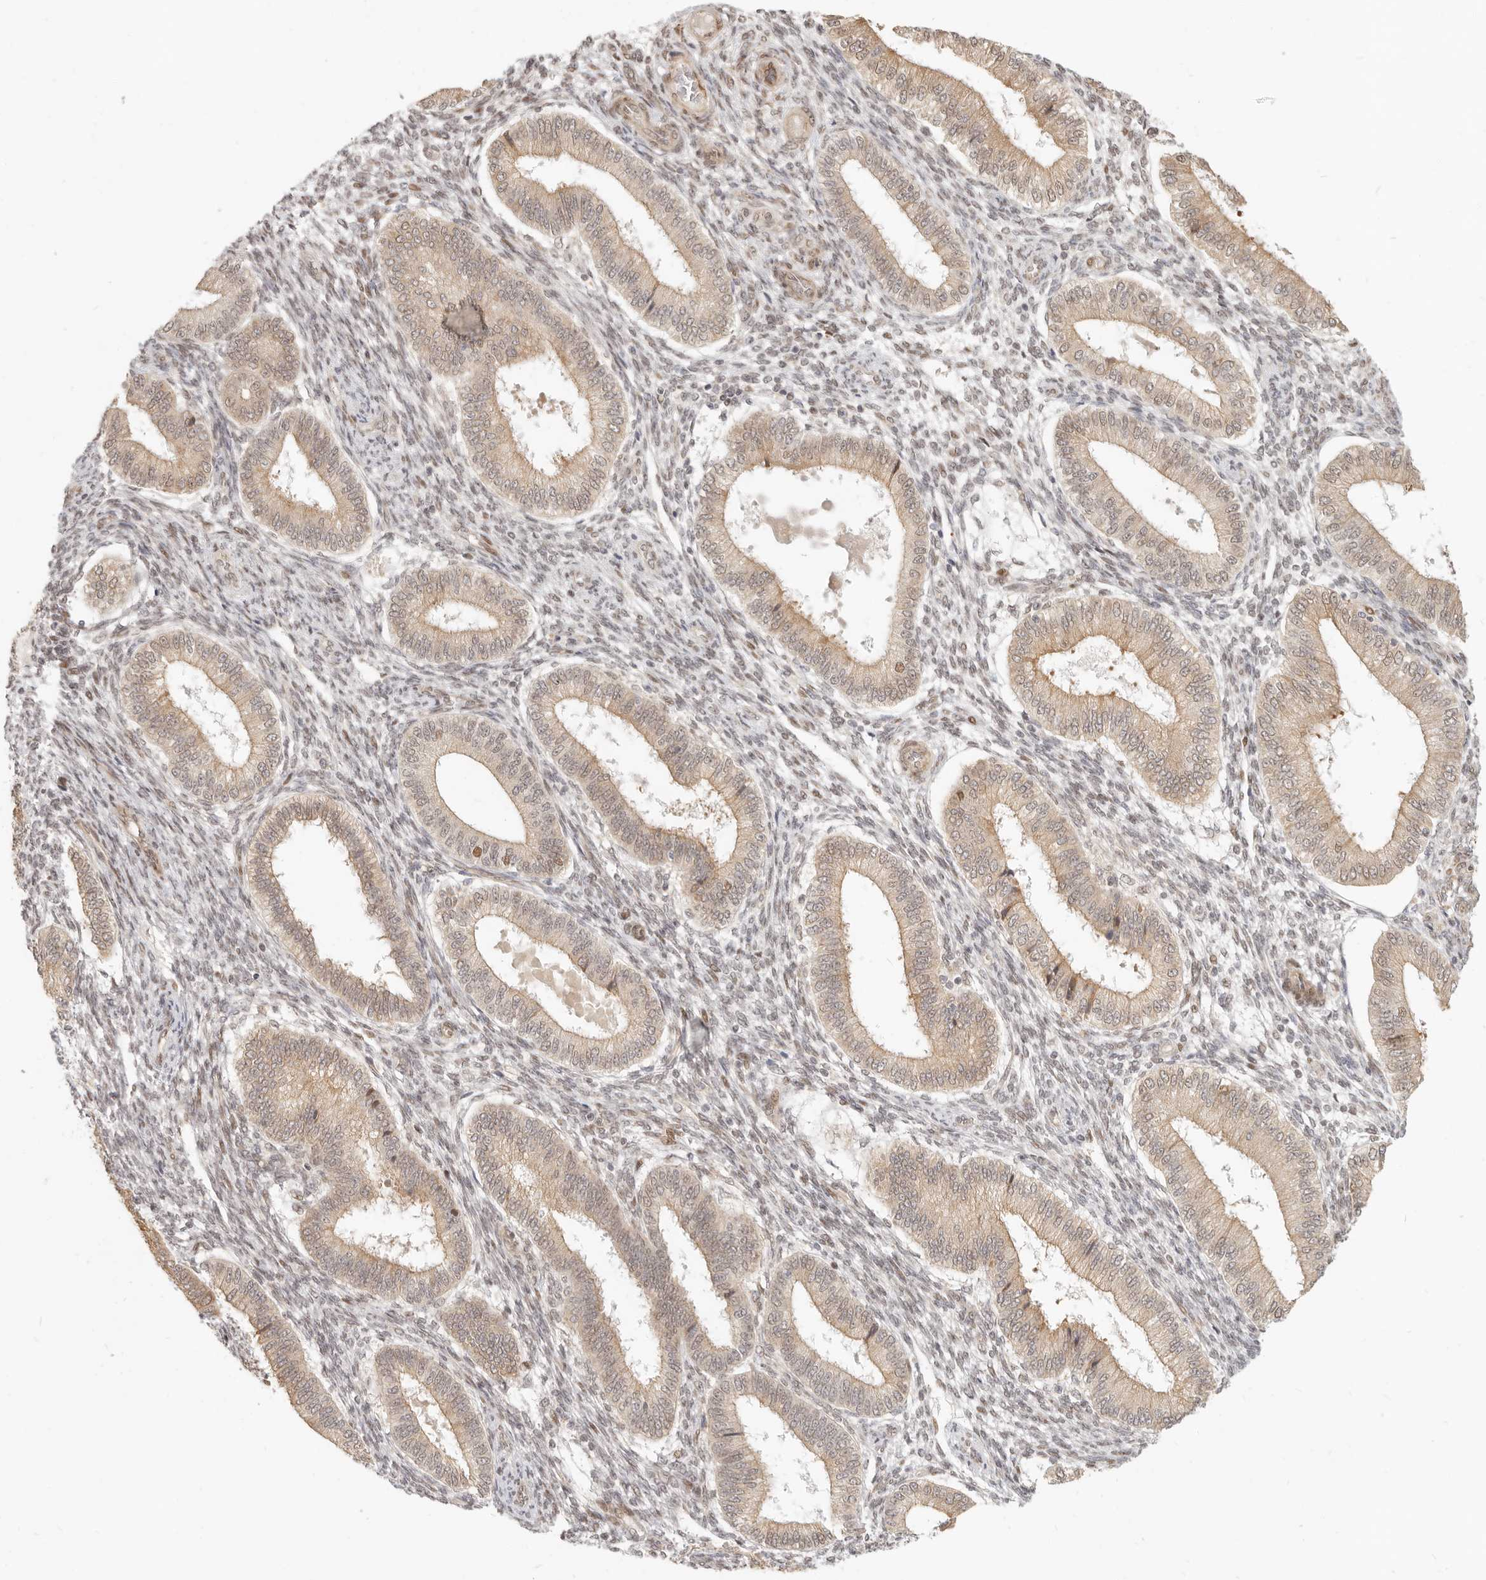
{"staining": {"intensity": "weak", "quantity": "<25%", "location": "cytoplasmic/membranous"}, "tissue": "endometrium", "cell_type": "Cells in endometrial stroma", "image_type": "normal", "snomed": [{"axis": "morphology", "description": "Normal tissue, NOS"}, {"axis": "topography", "description": "Endometrium"}], "caption": "A high-resolution image shows IHC staining of unremarkable endometrium, which demonstrates no significant positivity in cells in endometrial stroma.", "gene": "TUFT1", "patient": {"sex": "female", "age": 39}}